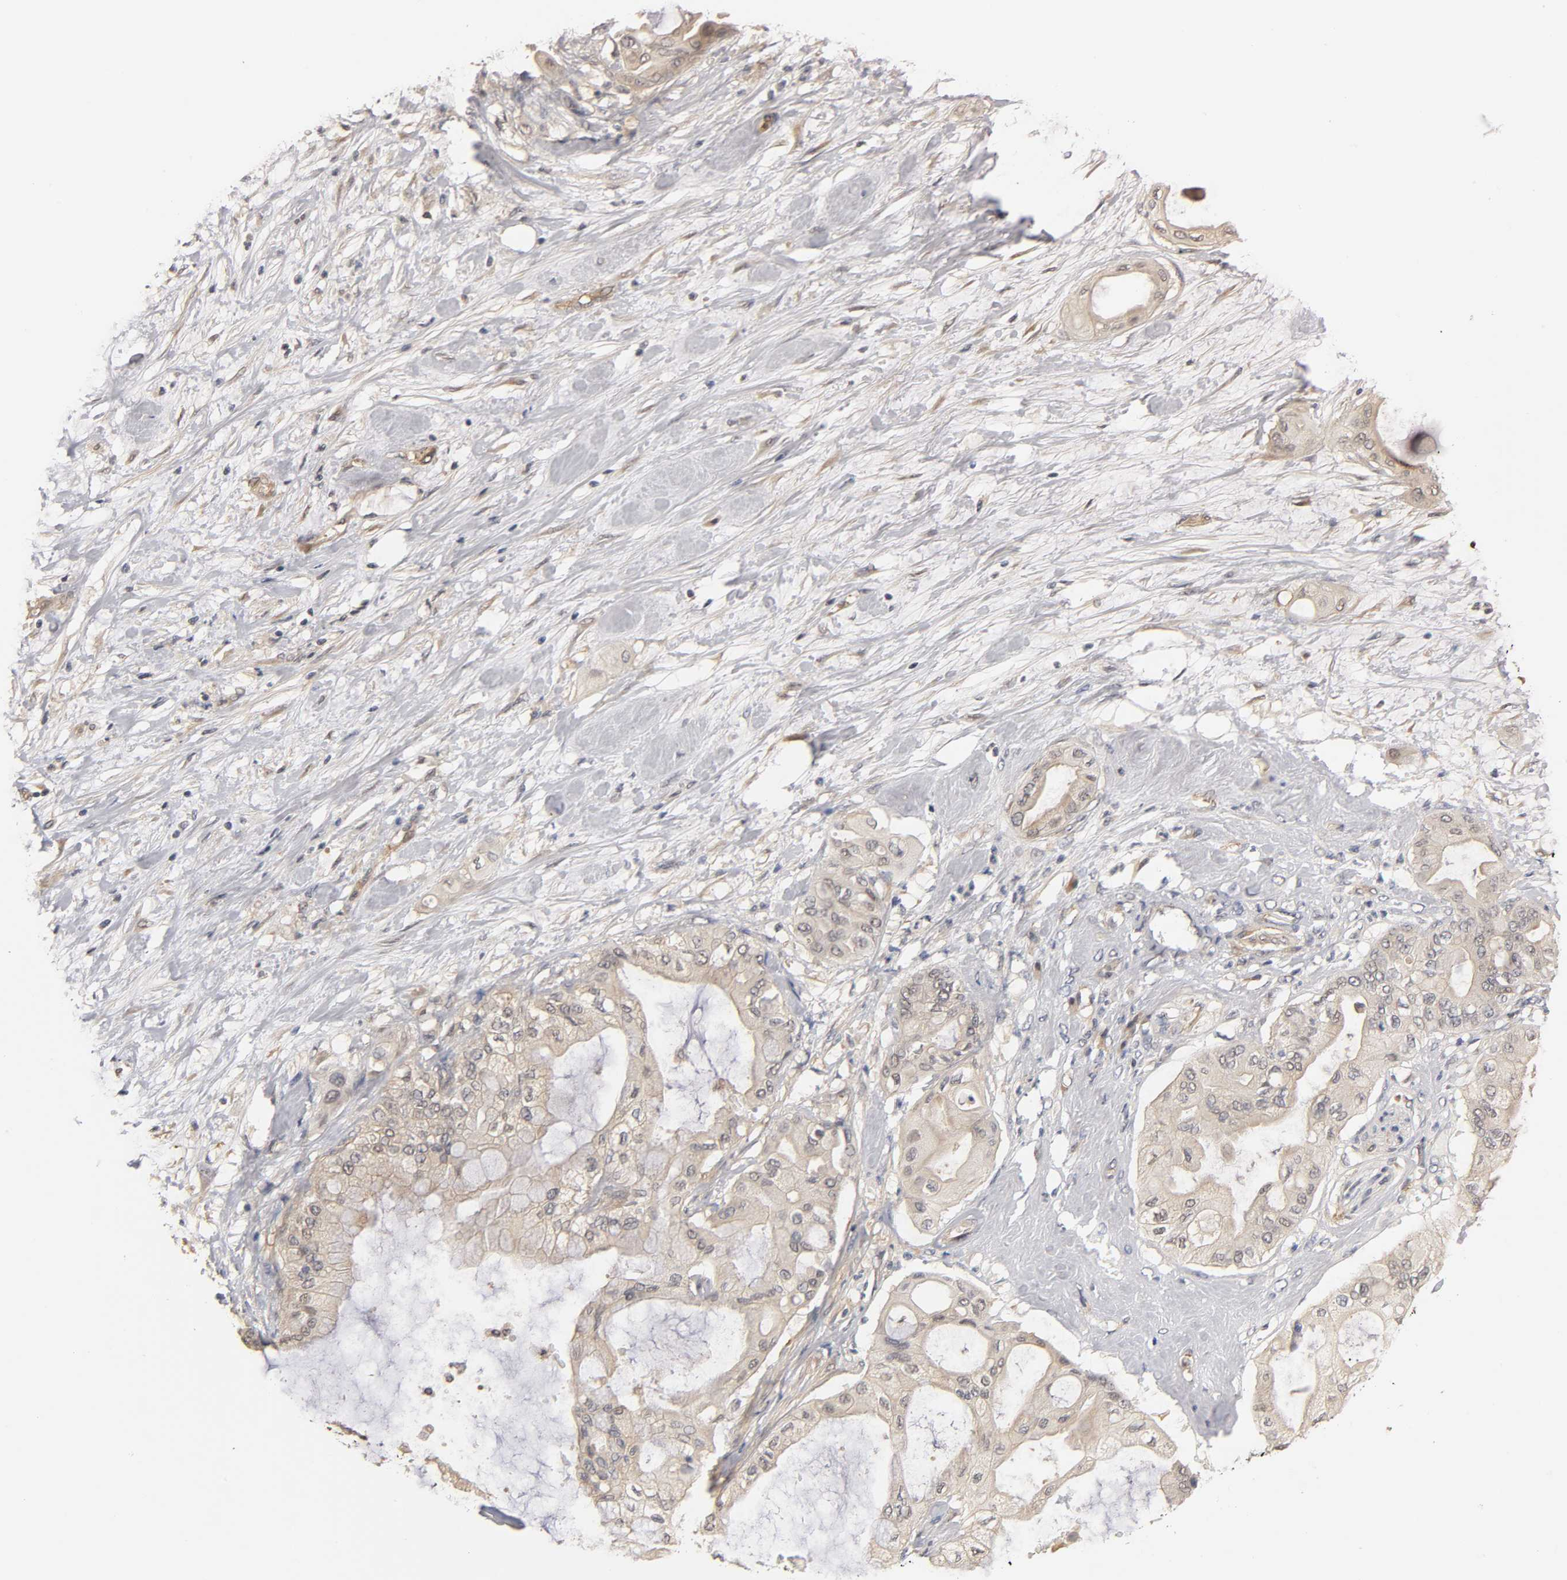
{"staining": {"intensity": "negative", "quantity": "none", "location": "none"}, "tissue": "pancreatic cancer", "cell_type": "Tumor cells", "image_type": "cancer", "snomed": [{"axis": "morphology", "description": "Adenocarcinoma, NOS"}, {"axis": "morphology", "description": "Adenocarcinoma, metastatic, NOS"}, {"axis": "topography", "description": "Lymph node"}, {"axis": "topography", "description": "Pancreas"}, {"axis": "topography", "description": "Duodenum"}], "caption": "DAB (3,3'-diaminobenzidine) immunohistochemical staining of human pancreatic cancer shows no significant staining in tumor cells.", "gene": "PDE5A", "patient": {"sex": "female", "age": 64}}